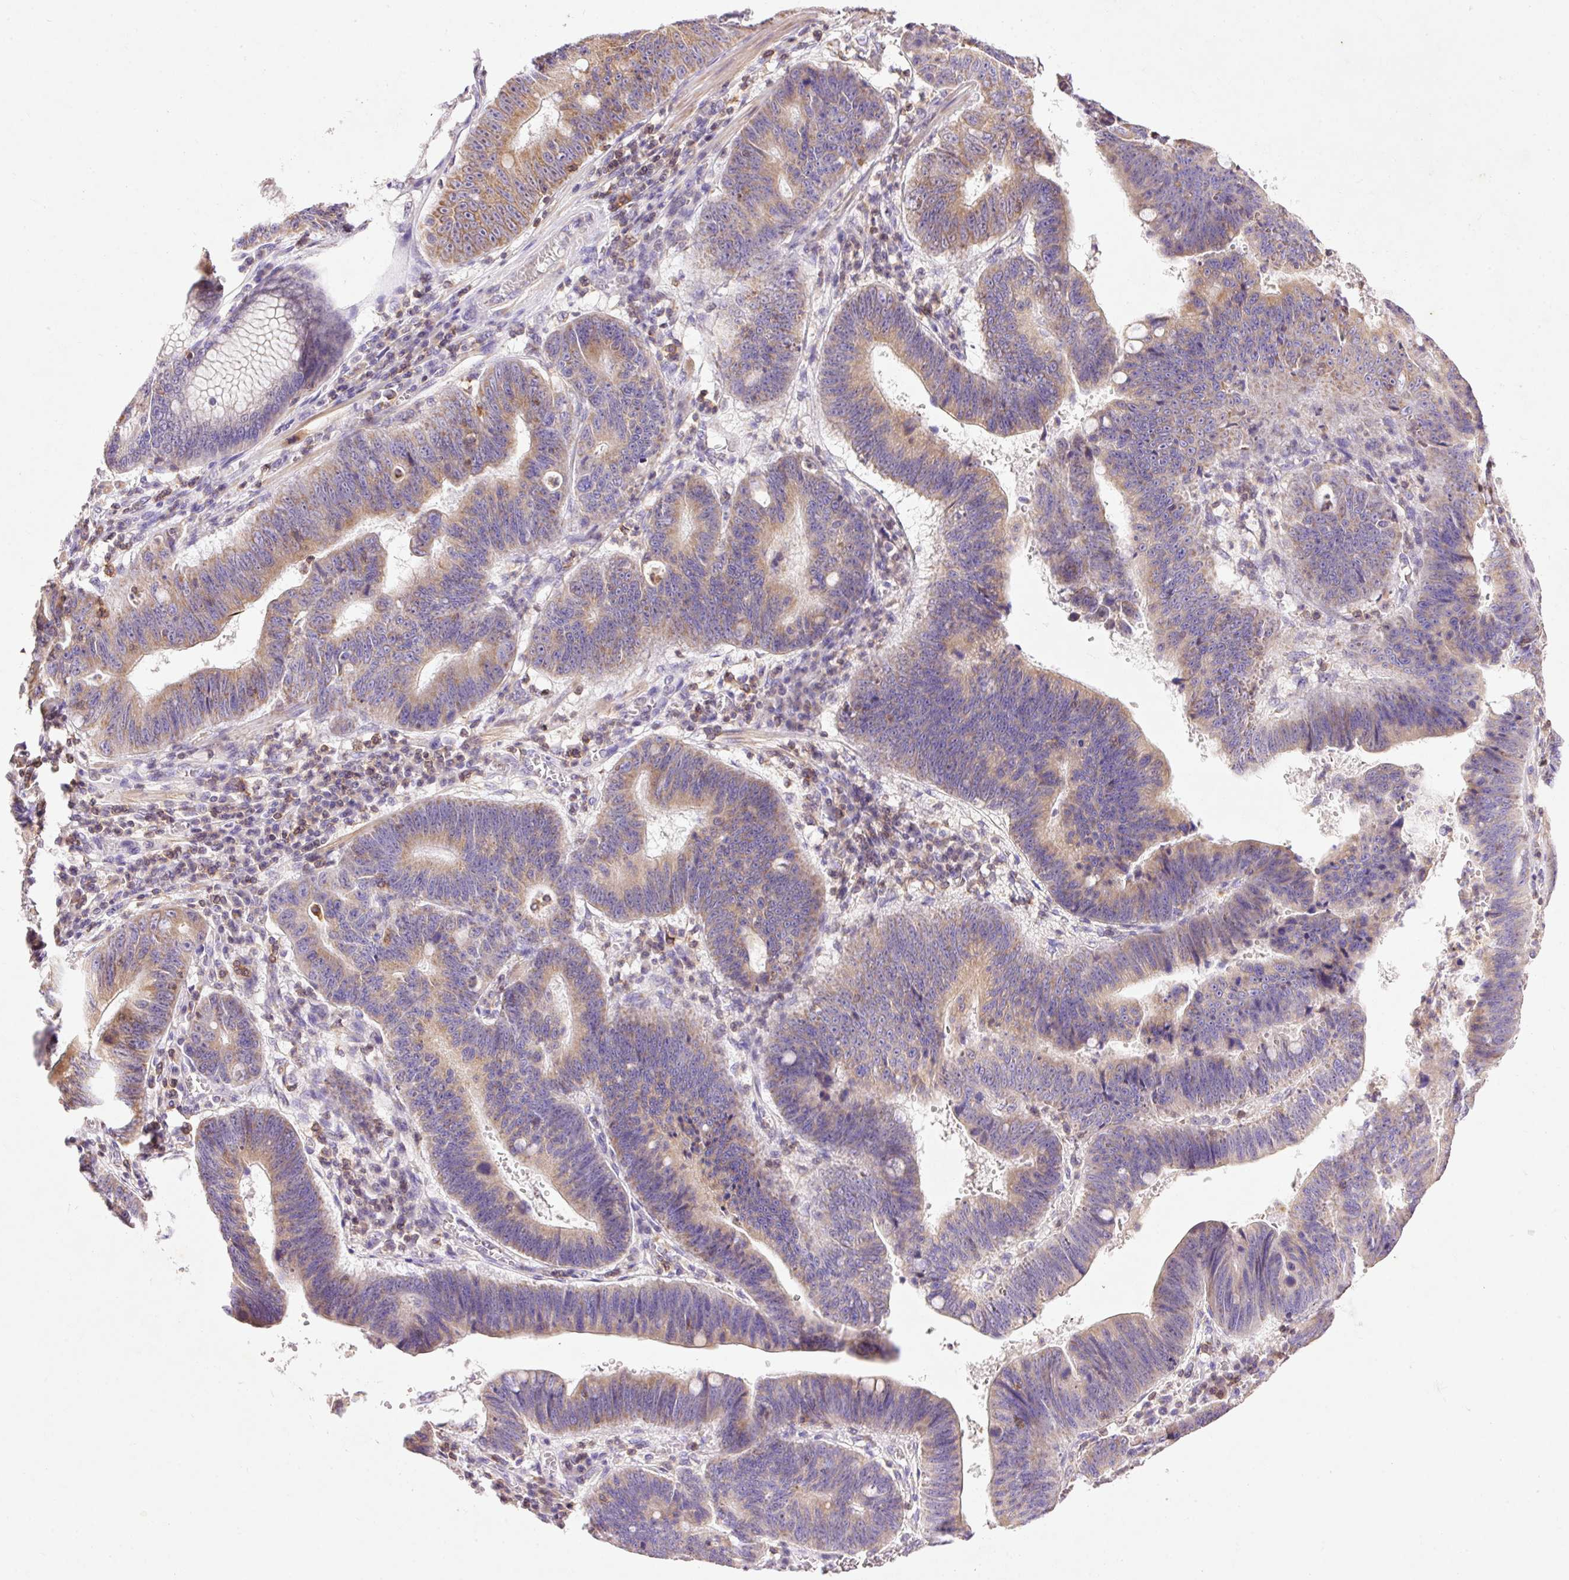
{"staining": {"intensity": "weak", "quantity": ">75%", "location": "cytoplasmic/membranous"}, "tissue": "stomach cancer", "cell_type": "Tumor cells", "image_type": "cancer", "snomed": [{"axis": "morphology", "description": "Adenocarcinoma, NOS"}, {"axis": "topography", "description": "Stomach"}], "caption": "DAB (3,3'-diaminobenzidine) immunohistochemical staining of human stomach adenocarcinoma demonstrates weak cytoplasmic/membranous protein expression in about >75% of tumor cells. (DAB = brown stain, brightfield microscopy at high magnification).", "gene": "IMMT", "patient": {"sex": "male", "age": 59}}